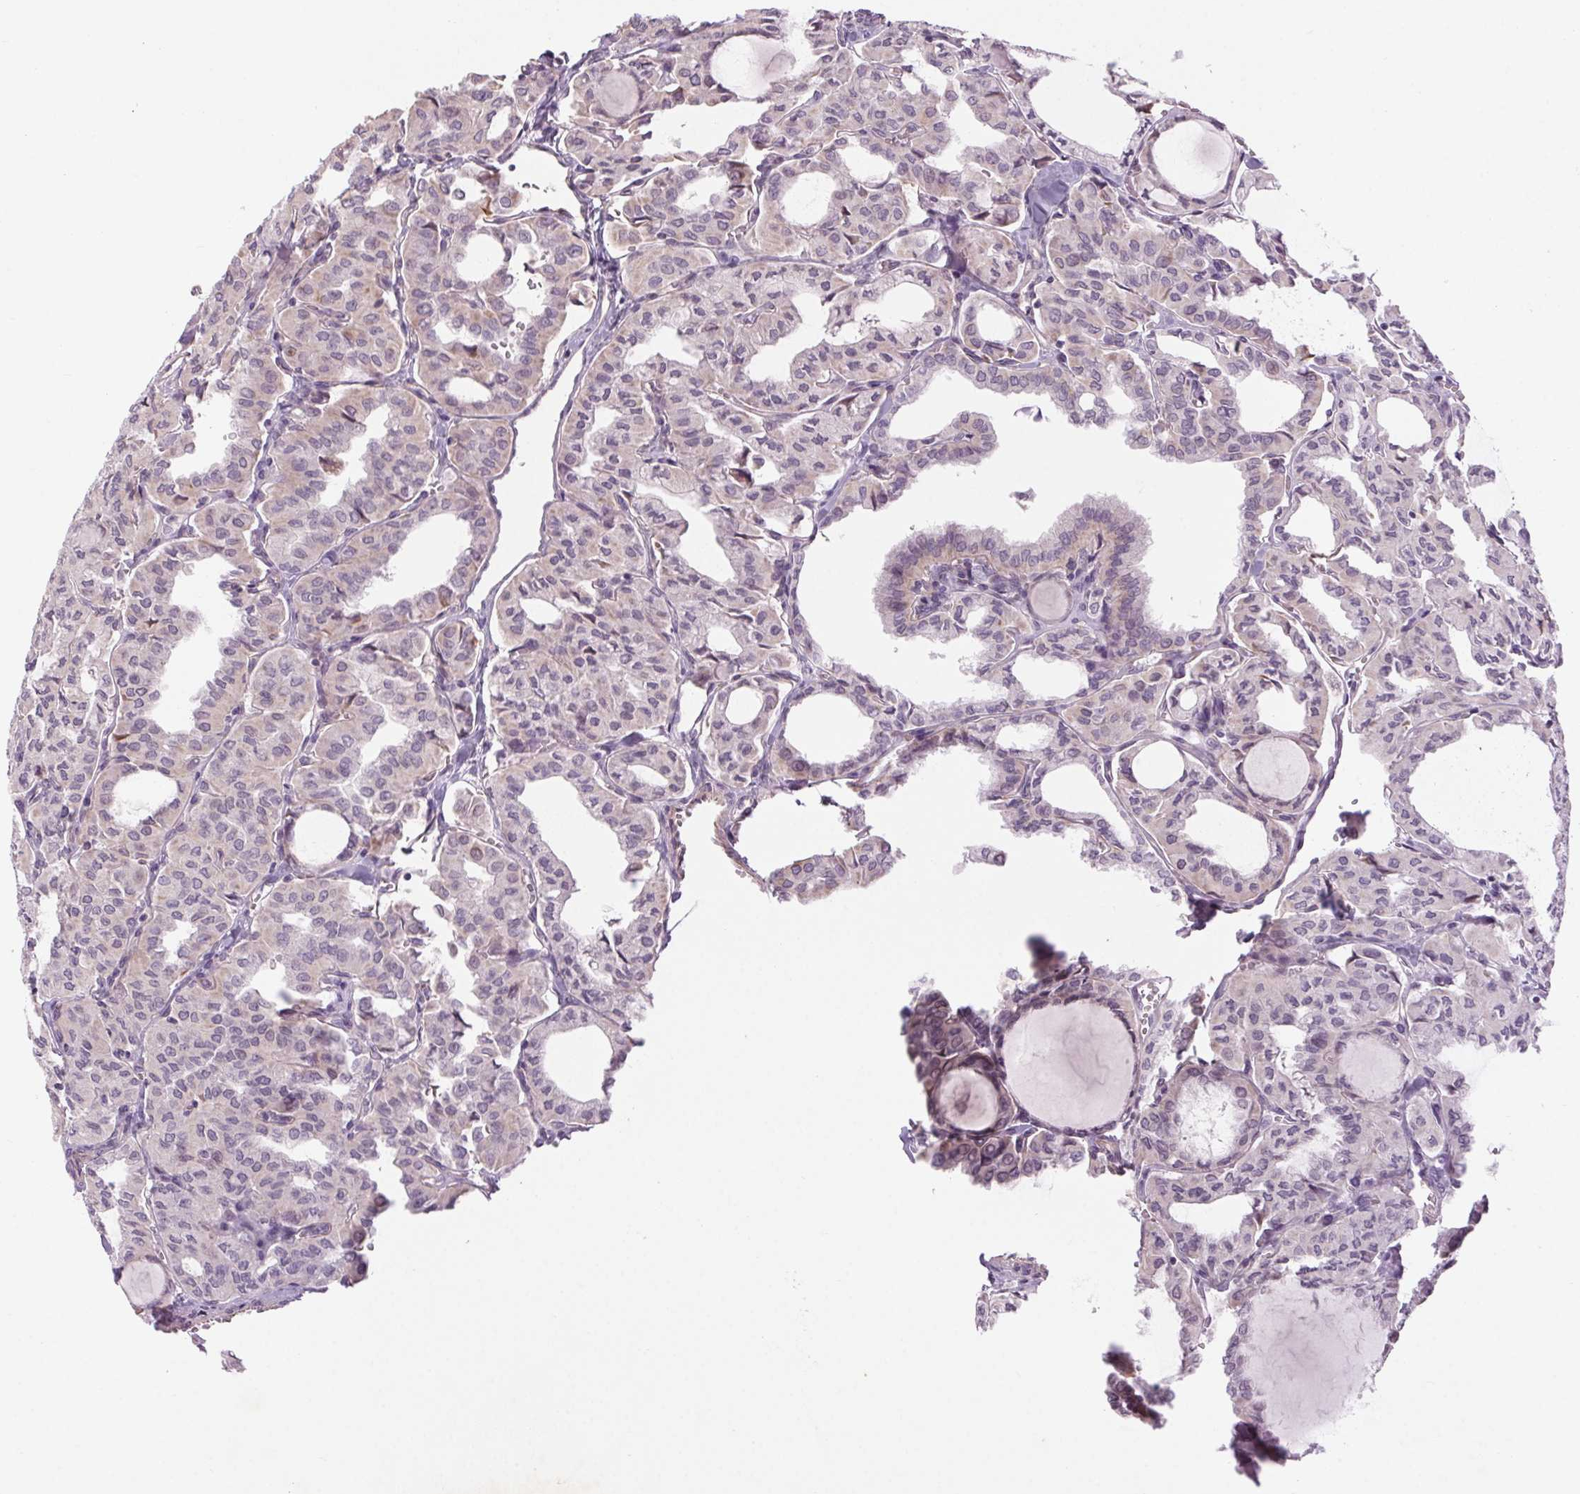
{"staining": {"intensity": "negative", "quantity": "none", "location": "none"}, "tissue": "thyroid cancer", "cell_type": "Tumor cells", "image_type": "cancer", "snomed": [{"axis": "morphology", "description": "Papillary adenocarcinoma, NOS"}, {"axis": "topography", "description": "Thyroid gland"}], "caption": "The immunohistochemistry (IHC) image has no significant staining in tumor cells of thyroid cancer (papillary adenocarcinoma) tissue. (Stains: DAB immunohistochemistry (IHC) with hematoxylin counter stain, Microscopy: brightfield microscopy at high magnification).", "gene": "CCSER1", "patient": {"sex": "male", "age": 20}}